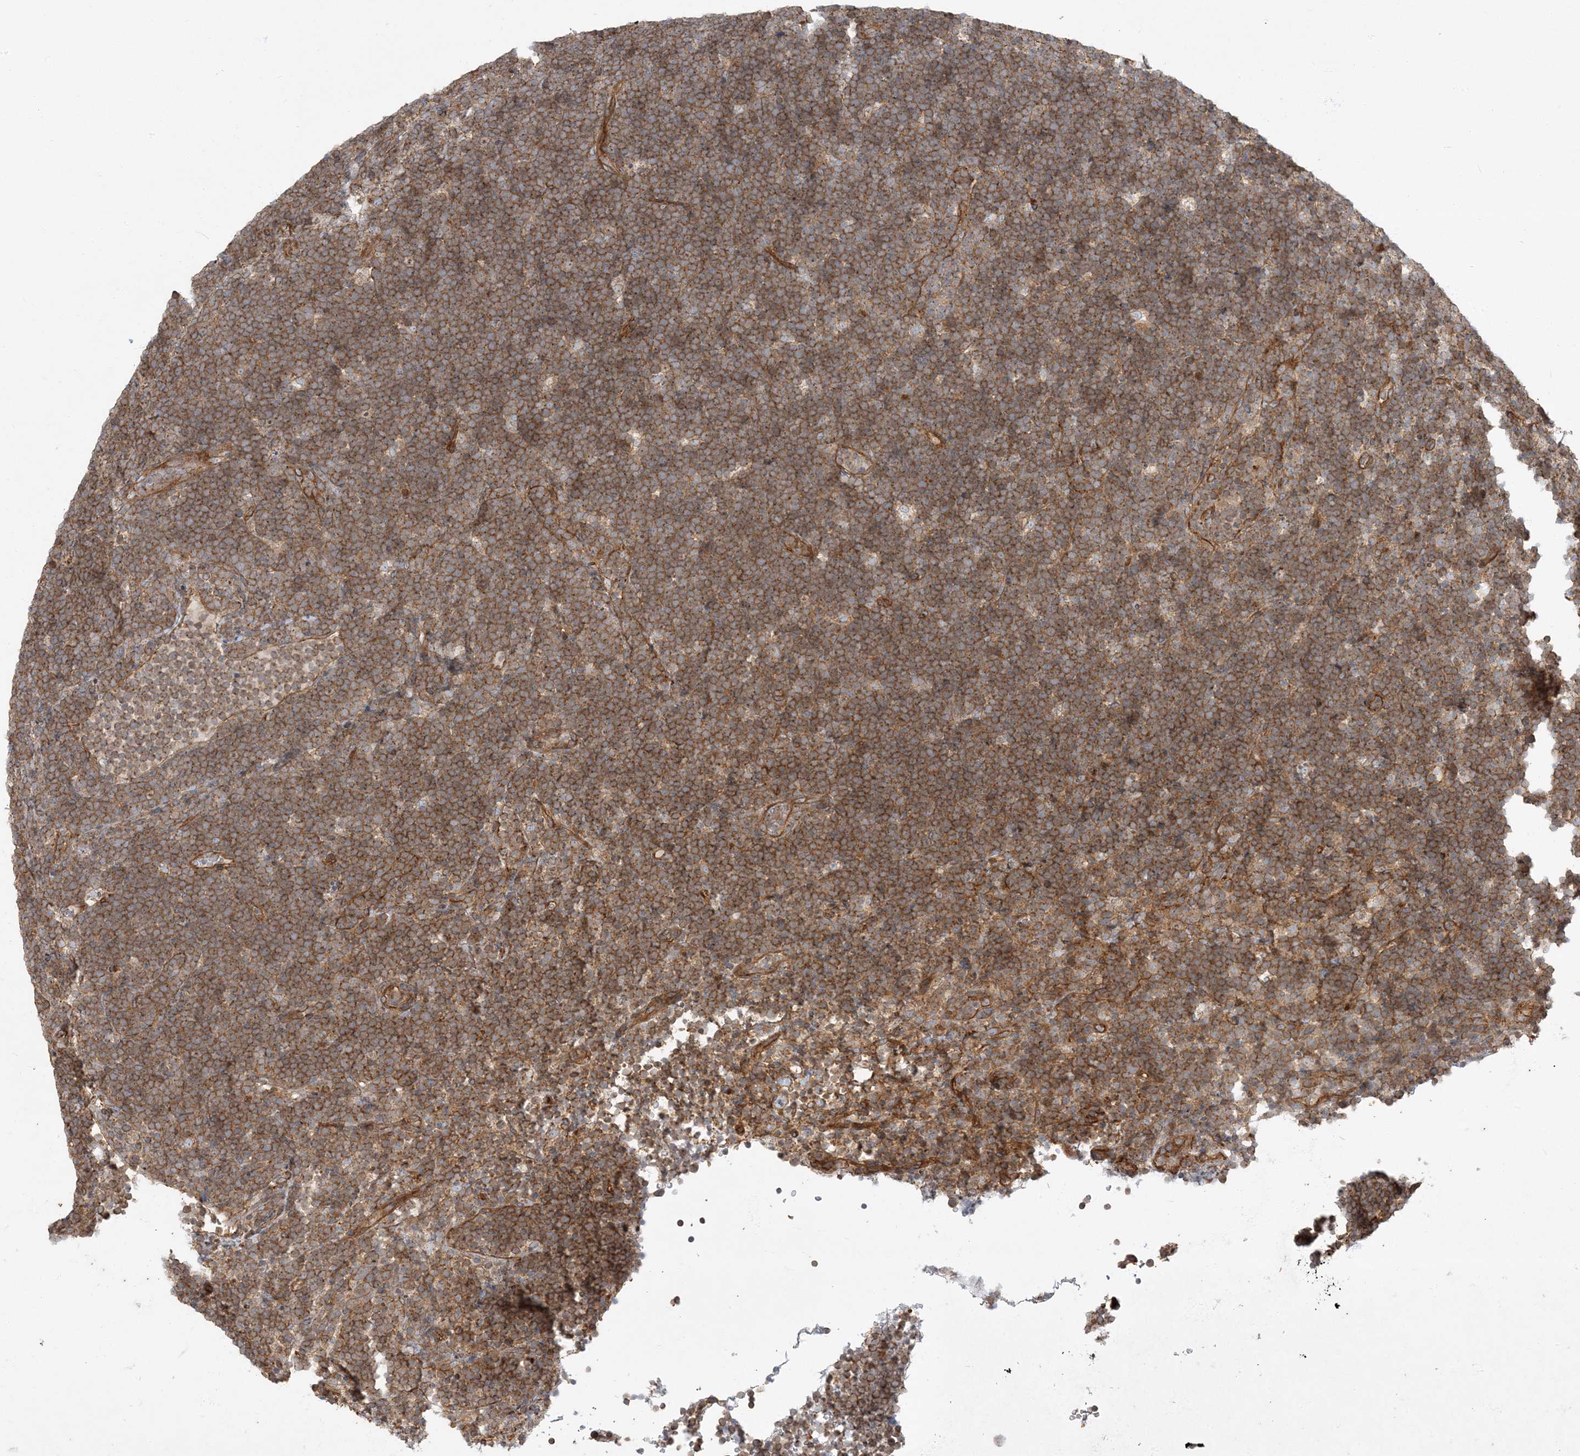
{"staining": {"intensity": "moderate", "quantity": ">75%", "location": "cytoplasmic/membranous"}, "tissue": "lymphoma", "cell_type": "Tumor cells", "image_type": "cancer", "snomed": [{"axis": "morphology", "description": "Malignant lymphoma, non-Hodgkin's type, High grade"}, {"axis": "topography", "description": "Lymph node"}], "caption": "Lymphoma stained for a protein shows moderate cytoplasmic/membranous positivity in tumor cells.", "gene": "ATP23", "patient": {"sex": "male", "age": 13}}